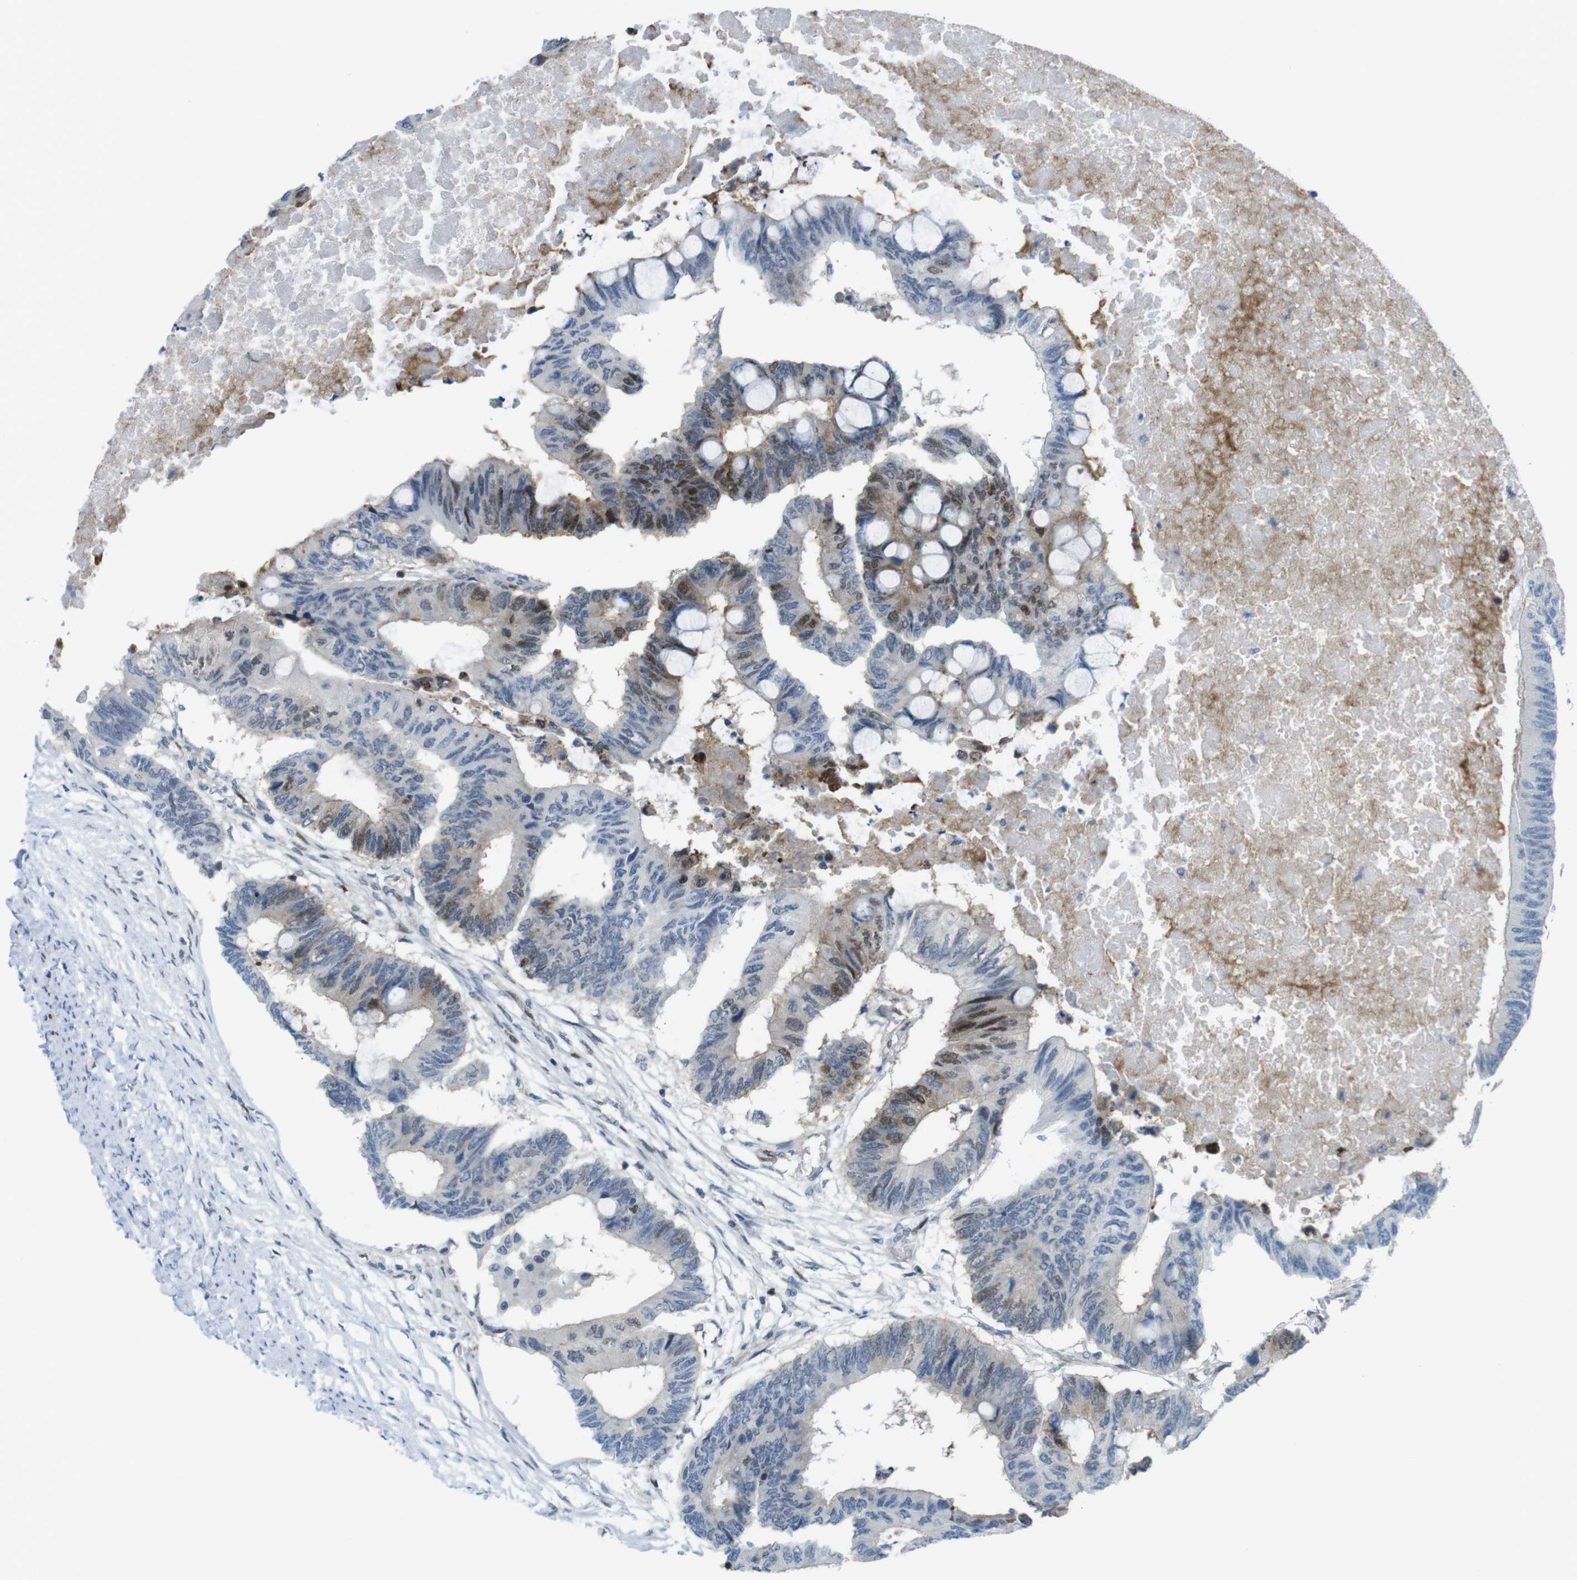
{"staining": {"intensity": "moderate", "quantity": "25%-75%", "location": "cytoplasmic/membranous,nuclear"}, "tissue": "colorectal cancer", "cell_type": "Tumor cells", "image_type": "cancer", "snomed": [{"axis": "morphology", "description": "Normal tissue, NOS"}, {"axis": "morphology", "description": "Adenocarcinoma, NOS"}, {"axis": "topography", "description": "Rectum"}, {"axis": "topography", "description": "Peripheral nerve tissue"}], "caption": "The immunohistochemical stain labels moderate cytoplasmic/membranous and nuclear expression in tumor cells of colorectal cancer tissue.", "gene": "UBB", "patient": {"sex": "male", "age": 92}}